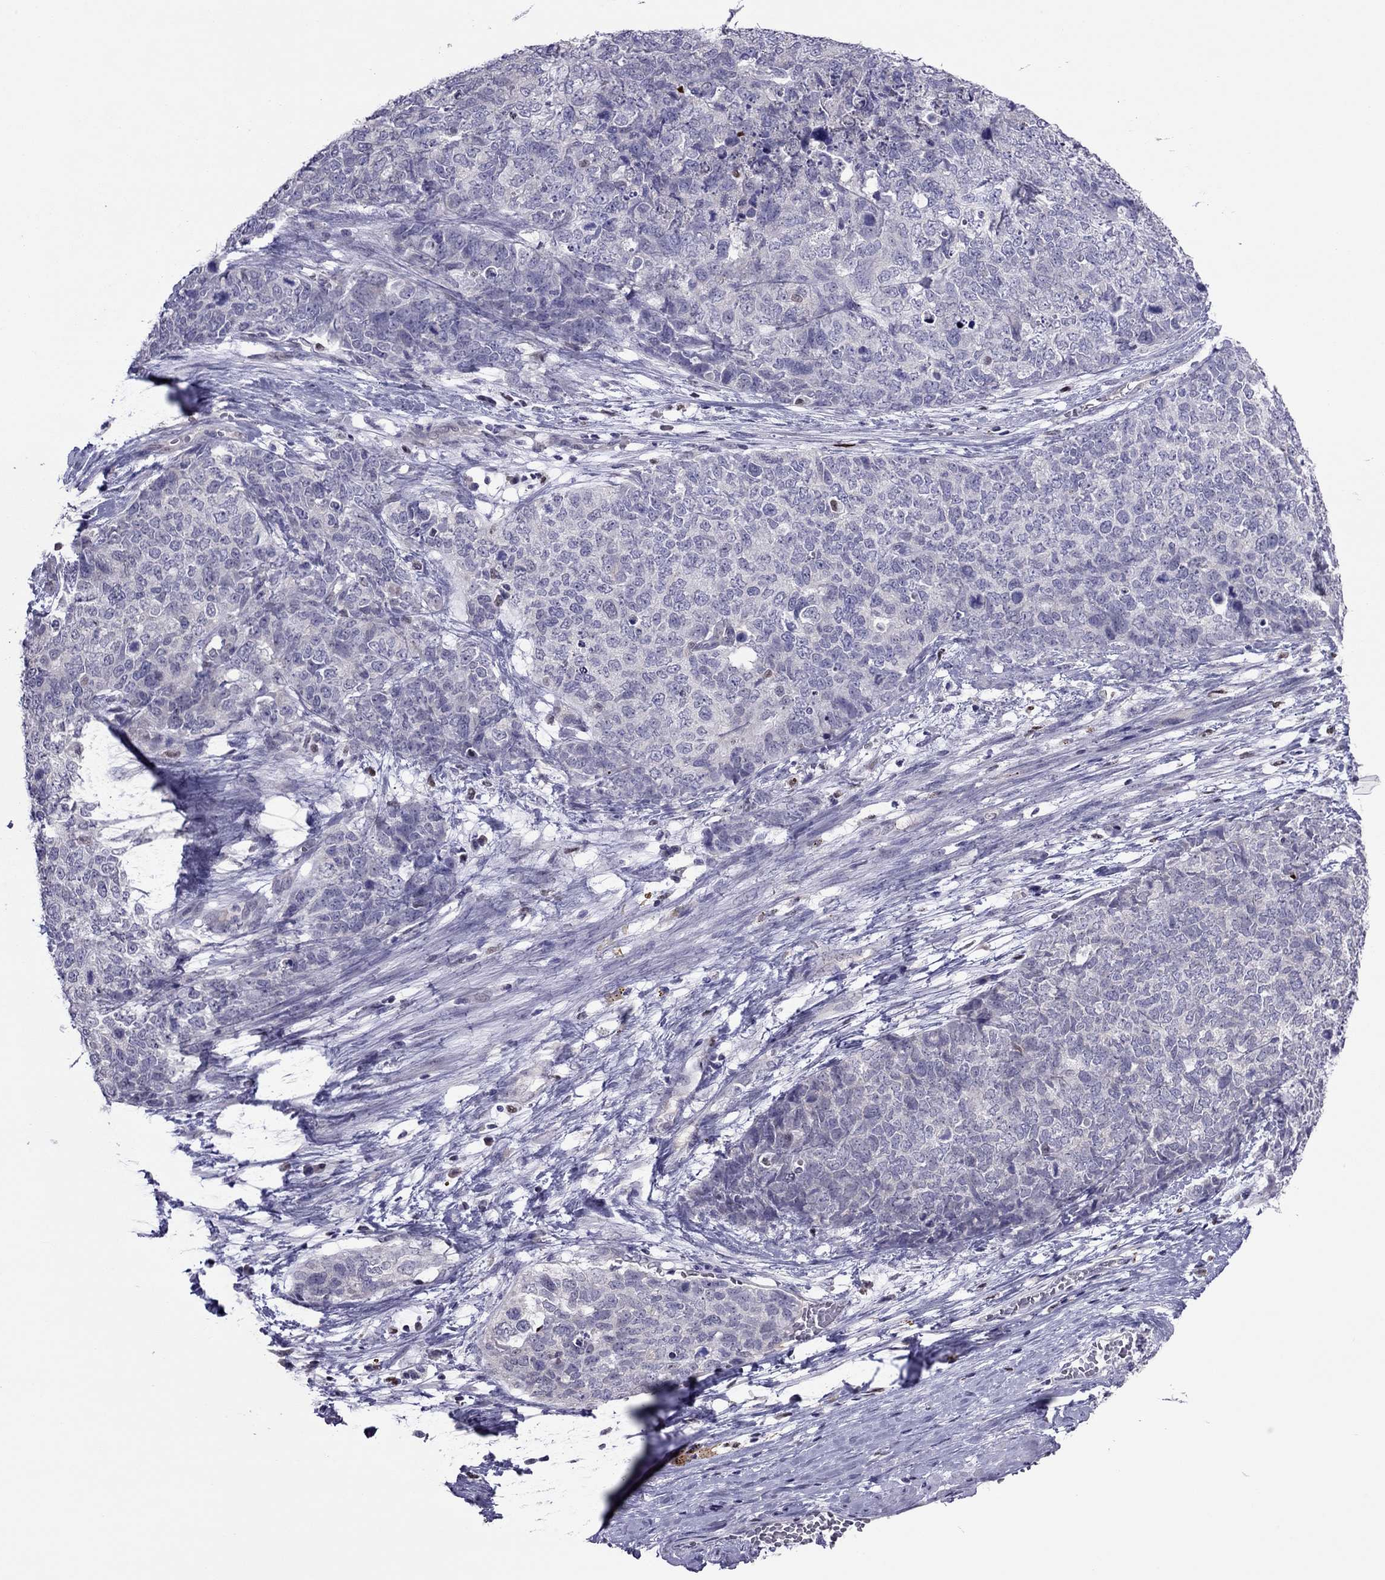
{"staining": {"intensity": "negative", "quantity": "none", "location": "none"}, "tissue": "cervical cancer", "cell_type": "Tumor cells", "image_type": "cancer", "snomed": [{"axis": "morphology", "description": "Squamous cell carcinoma, NOS"}, {"axis": "topography", "description": "Cervix"}], "caption": "High magnification brightfield microscopy of squamous cell carcinoma (cervical) stained with DAB (brown) and counterstained with hematoxylin (blue): tumor cells show no significant positivity. (Stains: DAB (3,3'-diaminobenzidine) IHC with hematoxylin counter stain, Microscopy: brightfield microscopy at high magnification).", "gene": "SPINT3", "patient": {"sex": "female", "age": 63}}